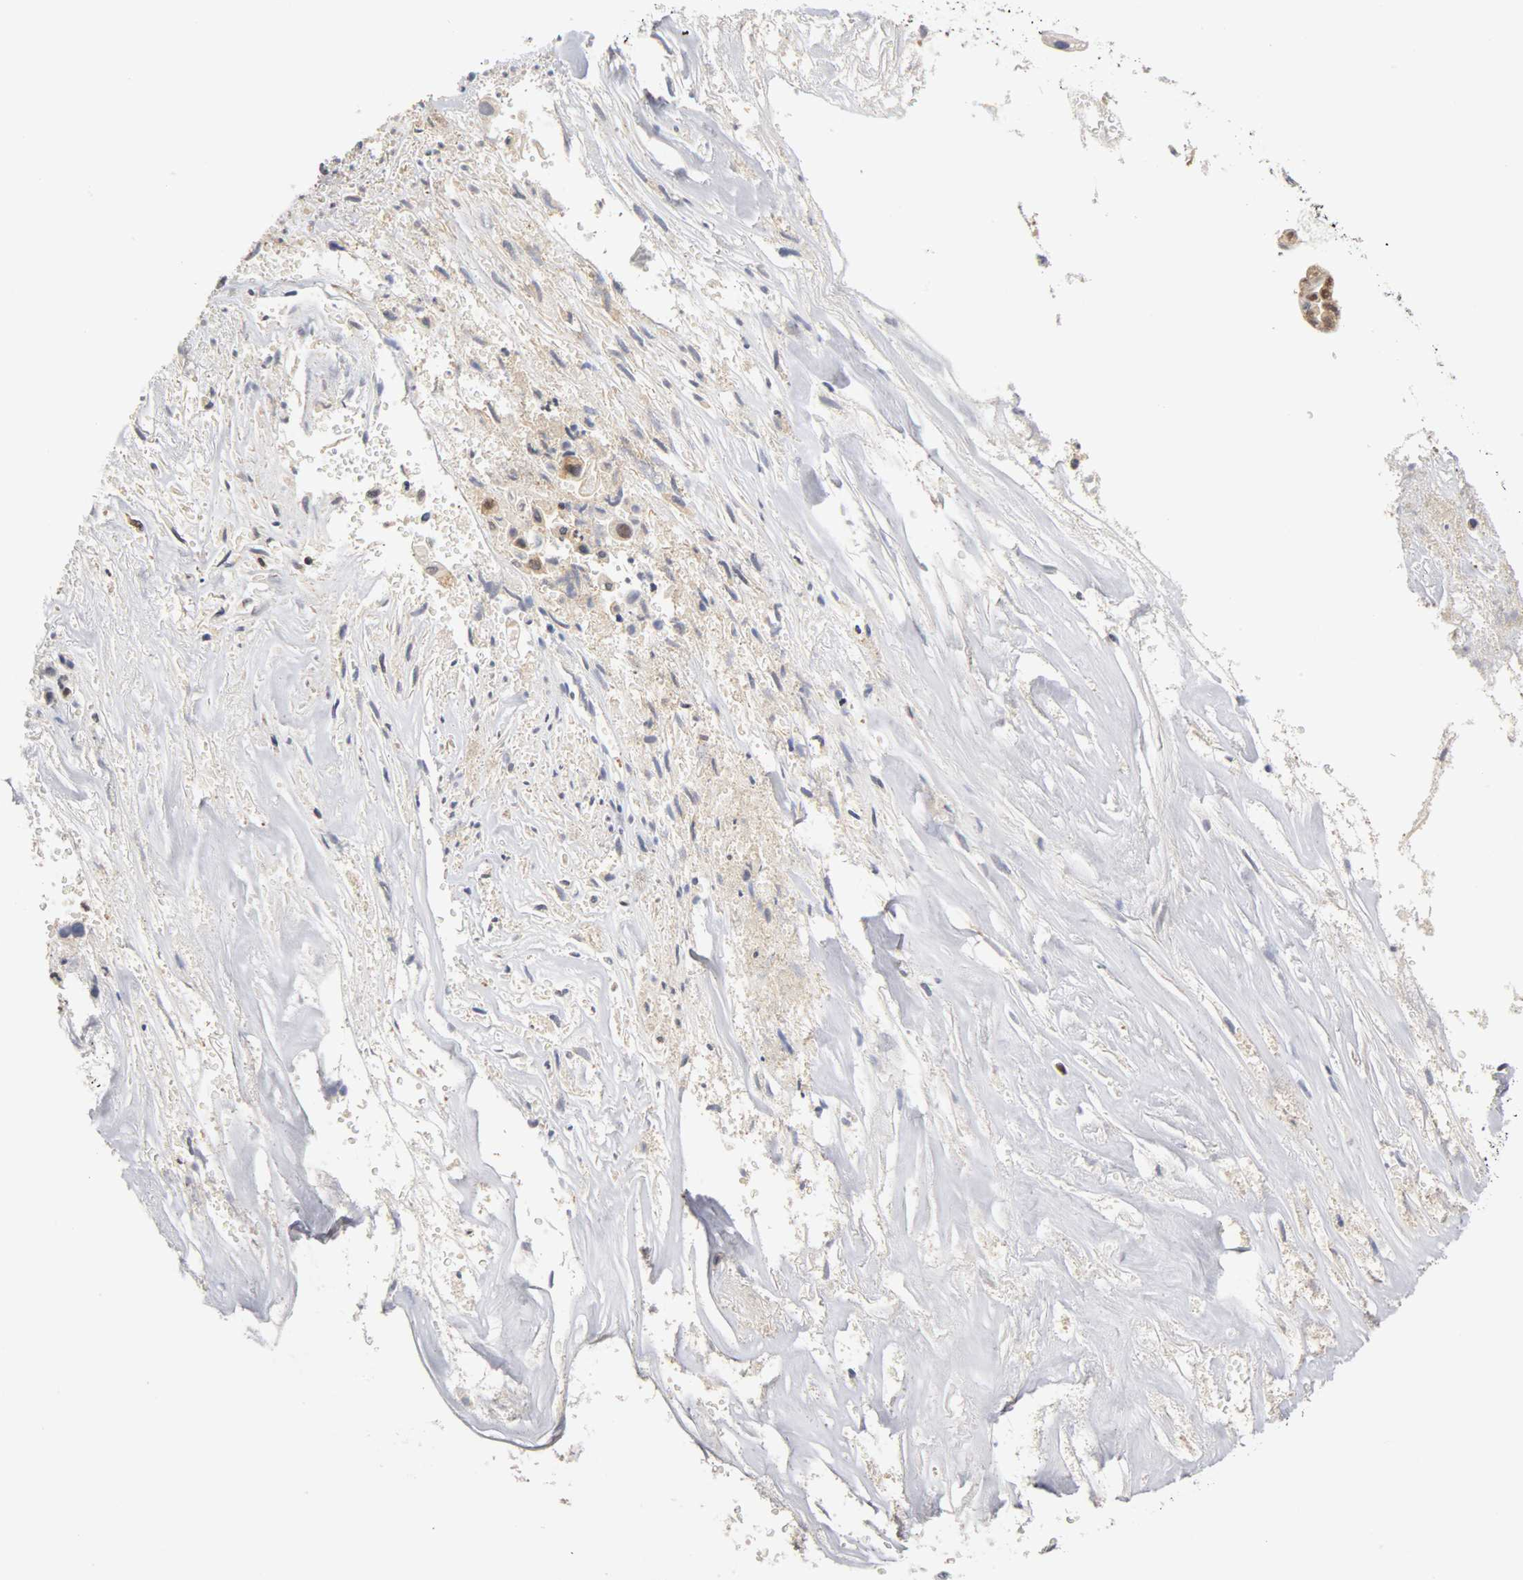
{"staining": {"intensity": "moderate", "quantity": ">75%", "location": "cytoplasmic/membranous,nuclear"}, "tissue": "liver cancer", "cell_type": "Tumor cells", "image_type": "cancer", "snomed": [{"axis": "morphology", "description": "Cholangiocarcinoma"}, {"axis": "topography", "description": "Liver"}], "caption": "Human liver cancer (cholangiocarcinoma) stained for a protein (brown) shows moderate cytoplasmic/membranous and nuclear positive expression in approximately >75% of tumor cells.", "gene": "UBE2M", "patient": {"sex": "female", "age": 70}}